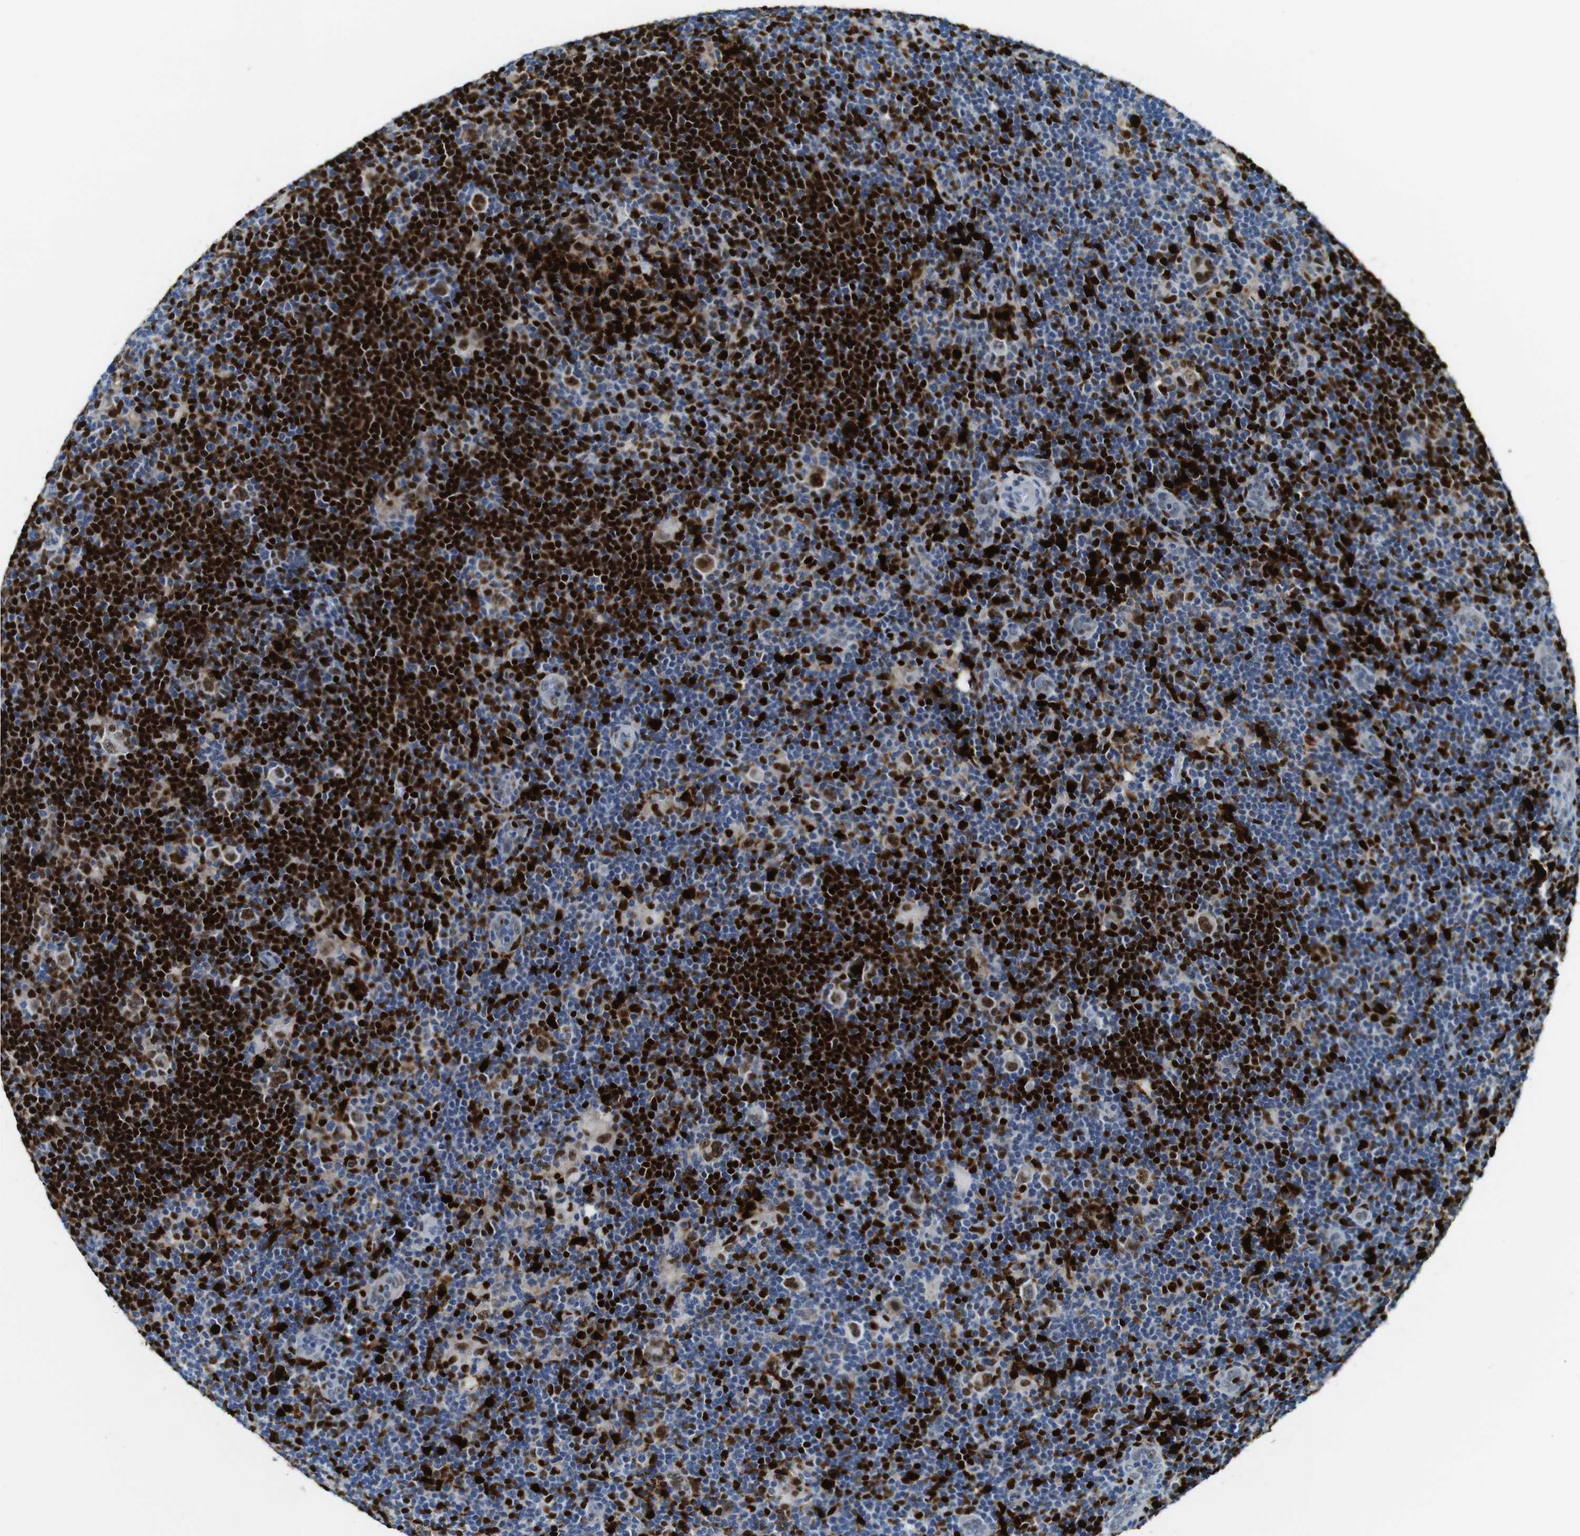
{"staining": {"intensity": "moderate", "quantity": ">75%", "location": "nuclear"}, "tissue": "lymphoma", "cell_type": "Tumor cells", "image_type": "cancer", "snomed": [{"axis": "morphology", "description": "Hodgkin's disease, NOS"}, {"axis": "topography", "description": "Lymph node"}], "caption": "IHC histopathology image of neoplastic tissue: human Hodgkin's disease stained using immunohistochemistry (IHC) displays medium levels of moderate protein expression localized specifically in the nuclear of tumor cells, appearing as a nuclear brown color.", "gene": "IRF8", "patient": {"sex": "female", "age": 57}}